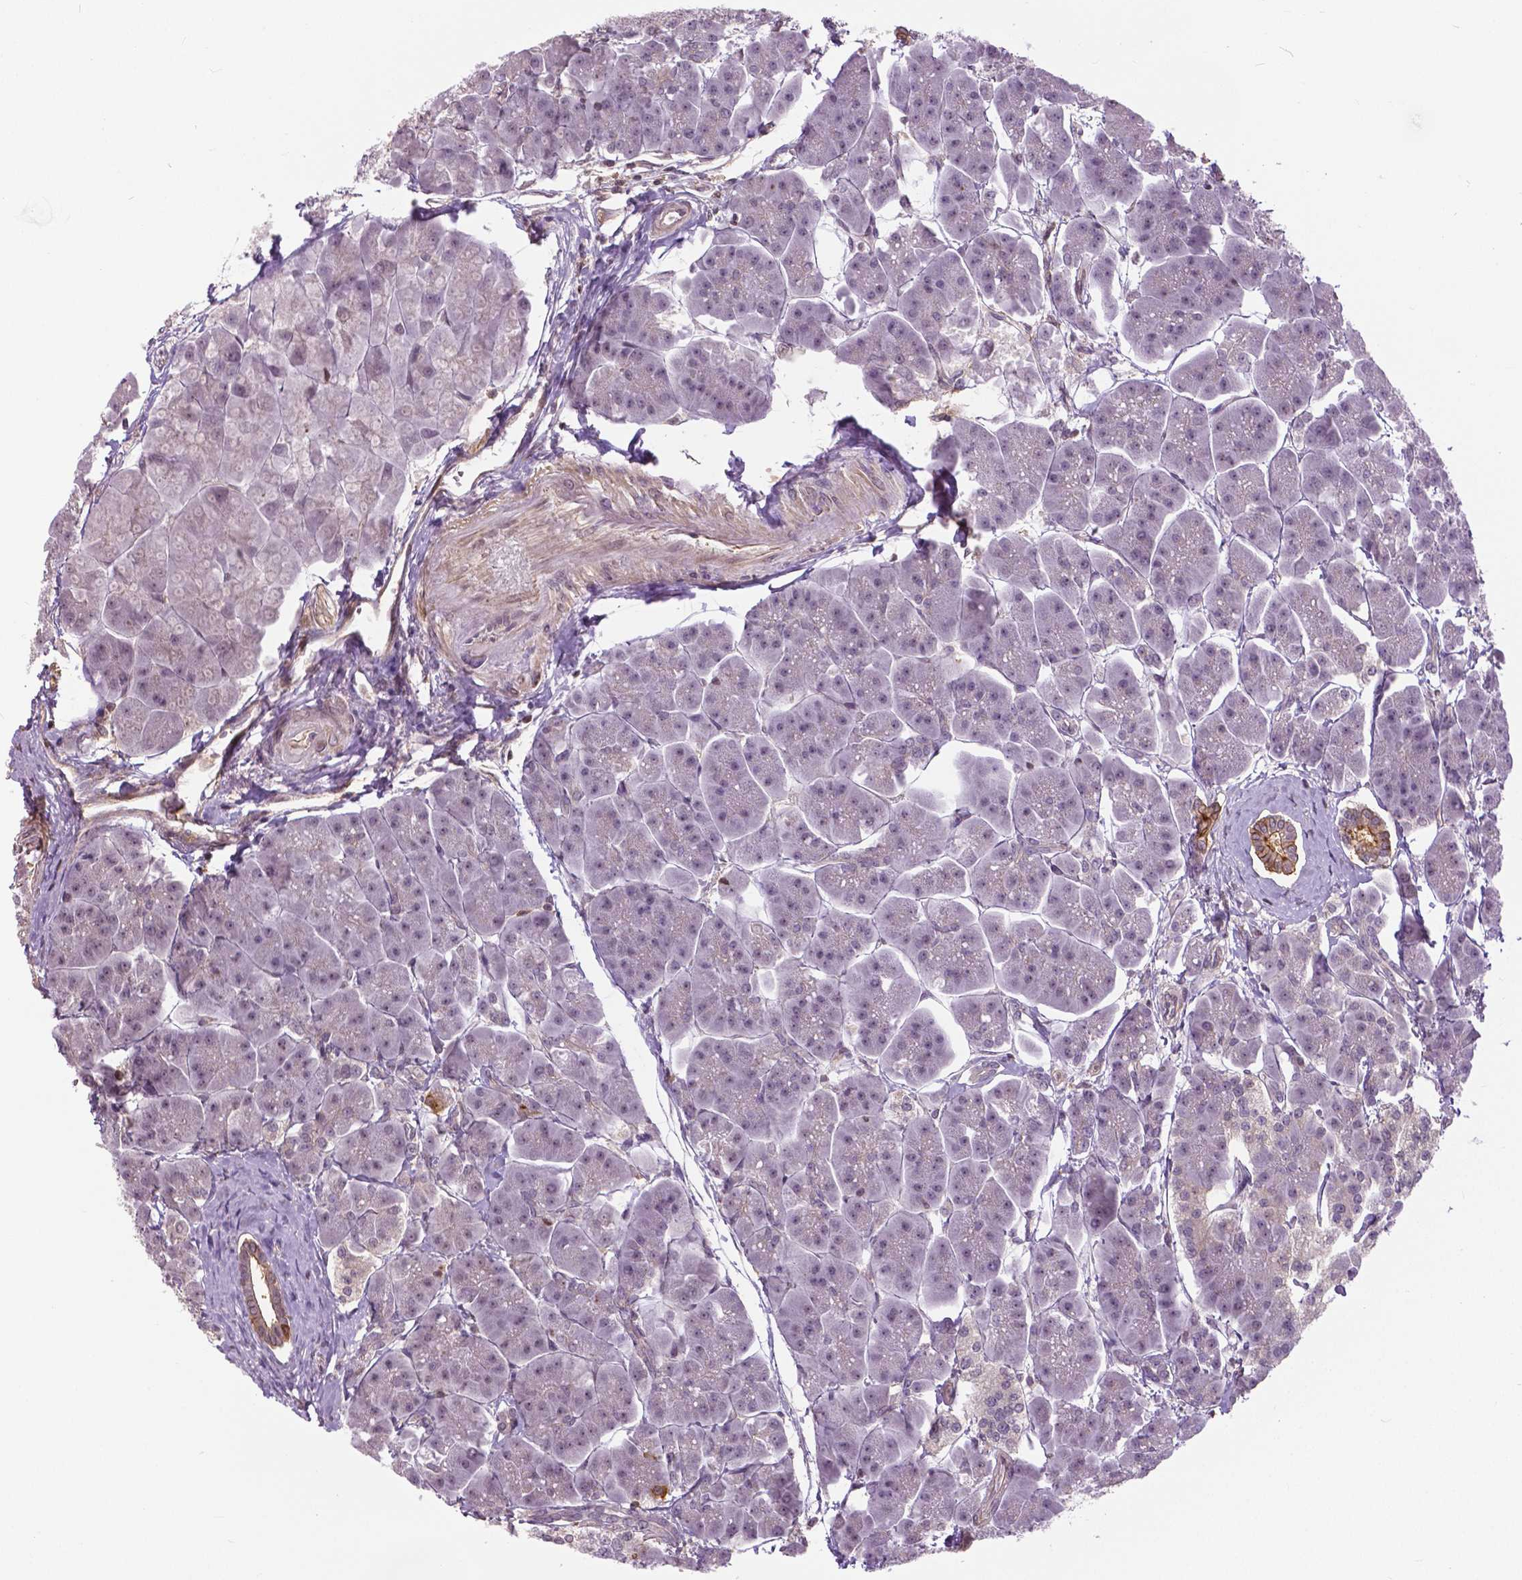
{"staining": {"intensity": "moderate", "quantity": "<25%", "location": "cytoplasmic/membranous"}, "tissue": "pancreas", "cell_type": "Exocrine glandular cells", "image_type": "normal", "snomed": [{"axis": "morphology", "description": "Normal tissue, NOS"}, {"axis": "topography", "description": "Adipose tissue"}, {"axis": "topography", "description": "Pancreas"}, {"axis": "topography", "description": "Peripheral nerve tissue"}], "caption": "Immunohistochemistry of benign pancreas displays low levels of moderate cytoplasmic/membranous staining in about <25% of exocrine glandular cells.", "gene": "ANXA13", "patient": {"sex": "female", "age": 58}}